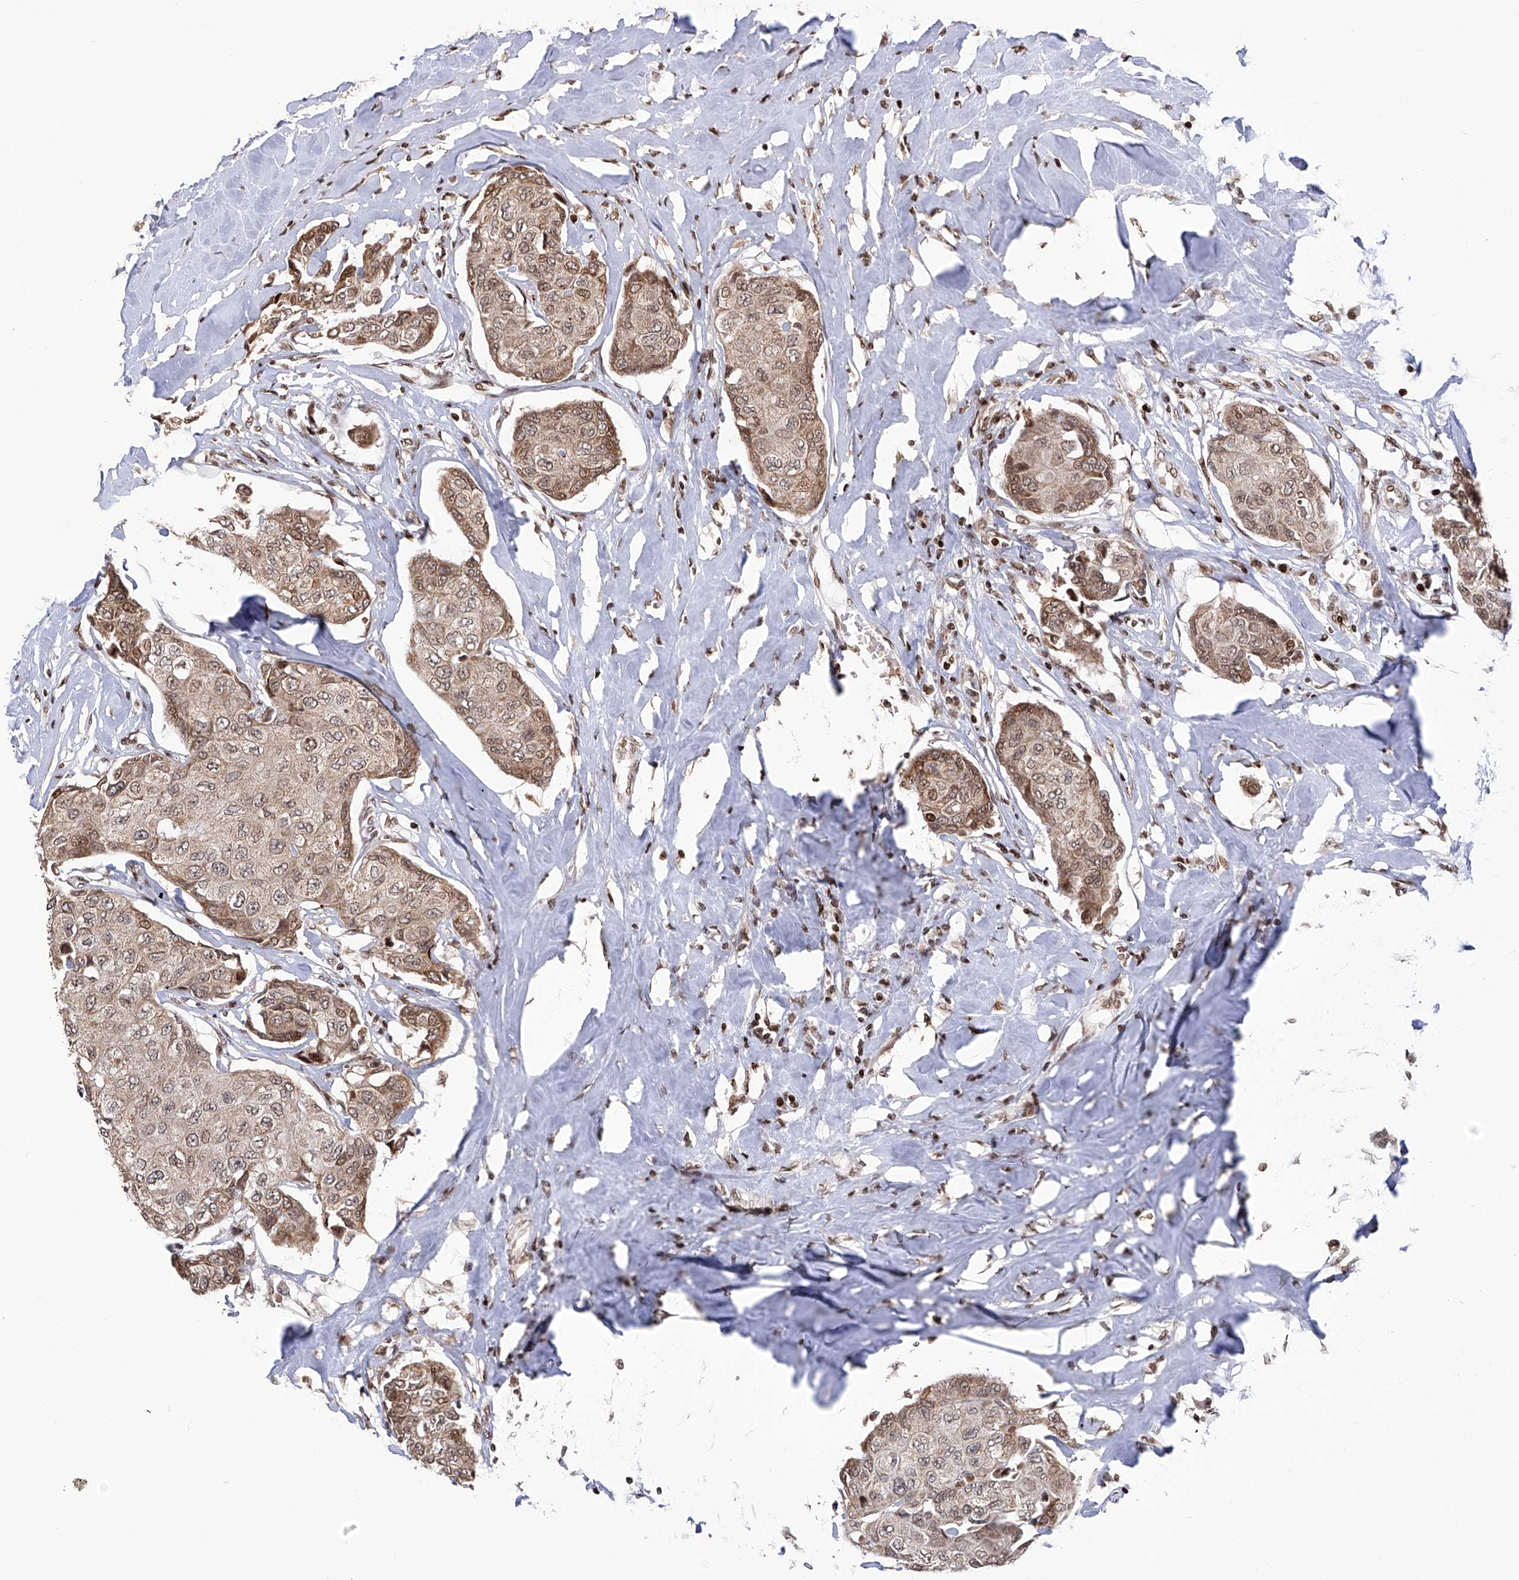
{"staining": {"intensity": "moderate", "quantity": ">75%", "location": "cytoplasmic/membranous,nuclear"}, "tissue": "breast cancer", "cell_type": "Tumor cells", "image_type": "cancer", "snomed": [{"axis": "morphology", "description": "Duct carcinoma"}, {"axis": "topography", "description": "Breast"}], "caption": "This micrograph demonstrates immunohistochemistry staining of breast cancer, with medium moderate cytoplasmic/membranous and nuclear positivity in approximately >75% of tumor cells.", "gene": "PAK1IP1", "patient": {"sex": "female", "age": 80}}